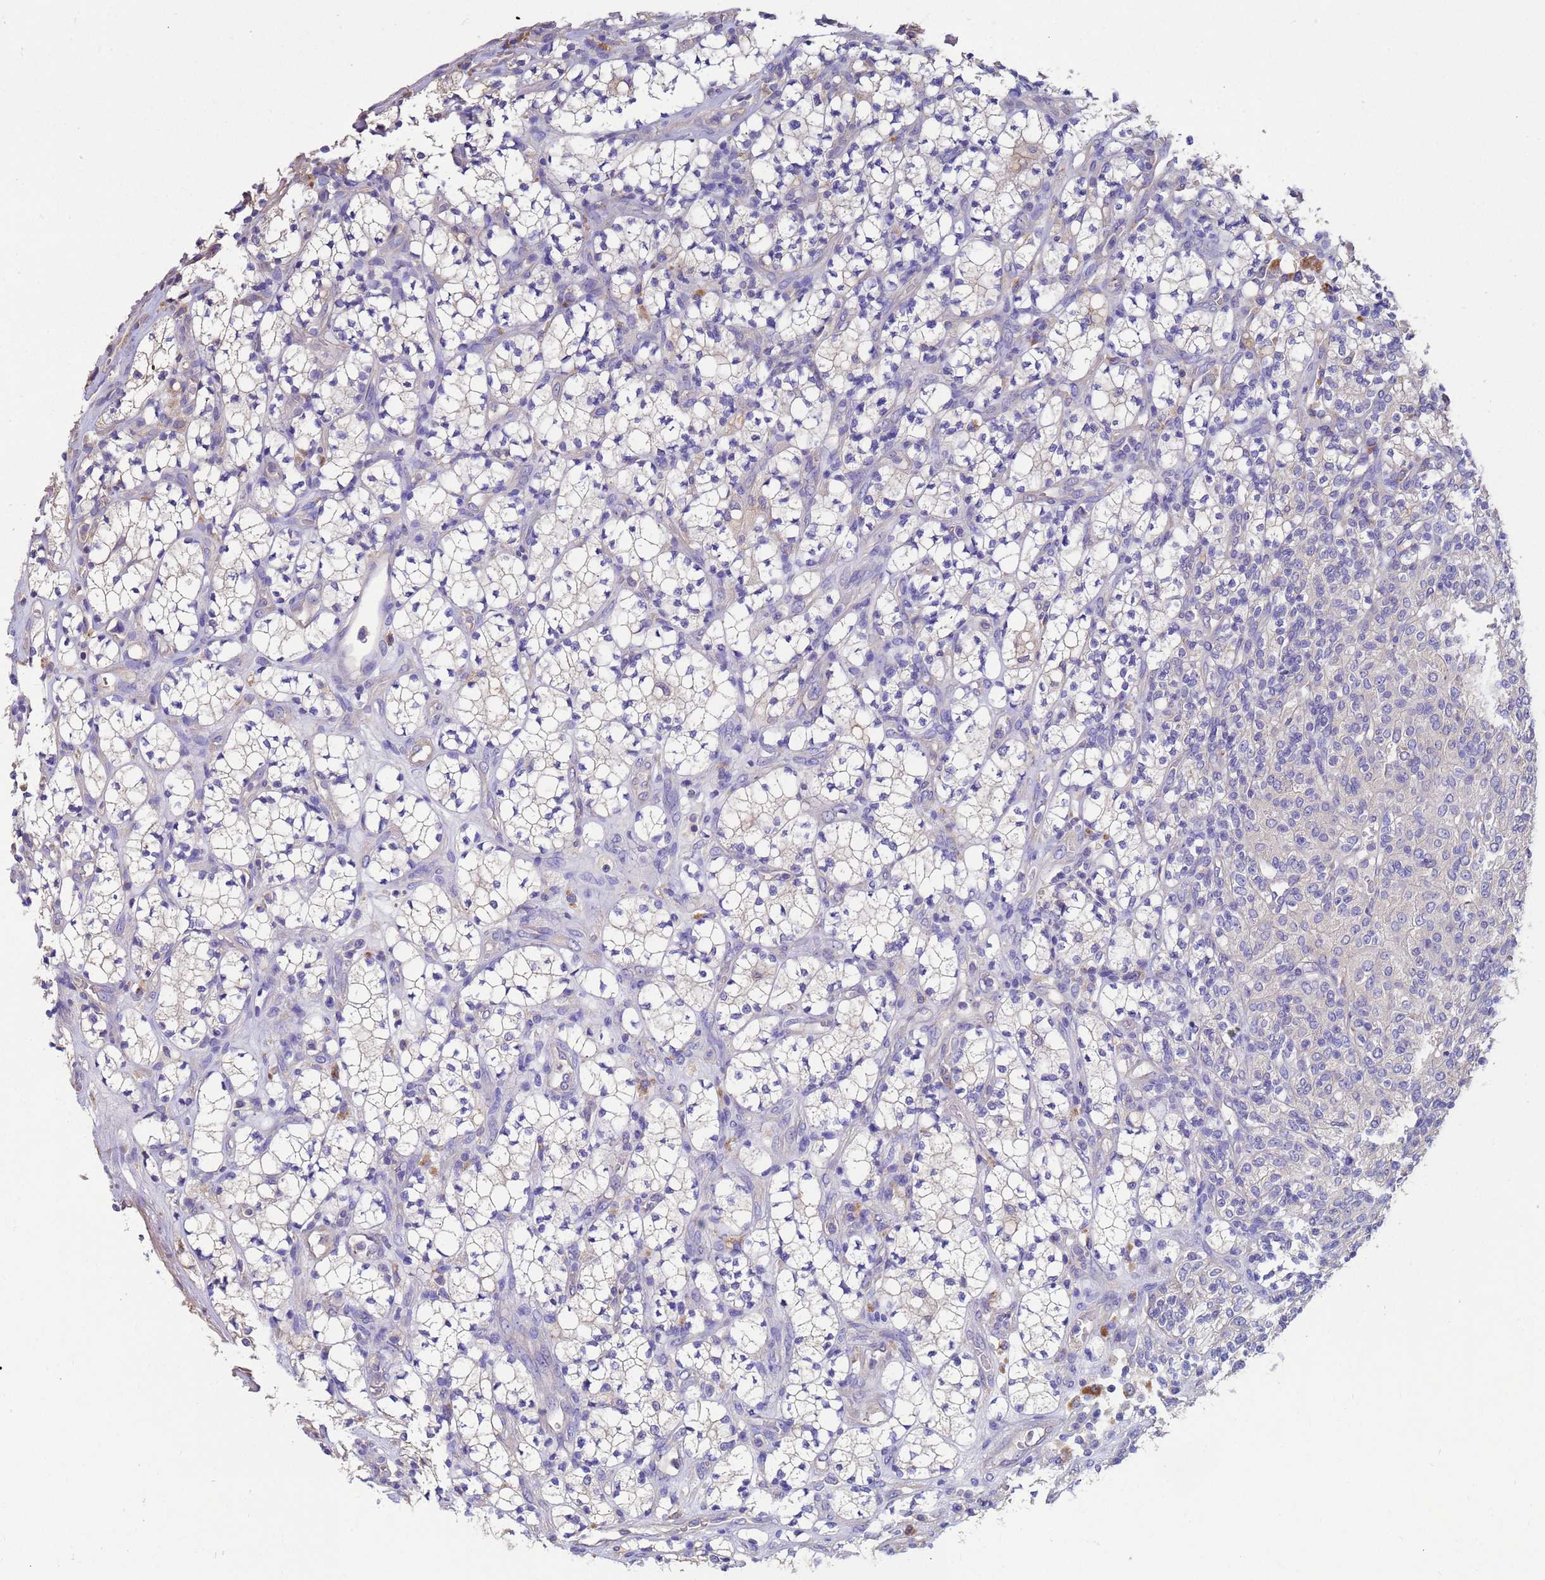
{"staining": {"intensity": "negative", "quantity": "none", "location": "none"}, "tissue": "renal cancer", "cell_type": "Tumor cells", "image_type": "cancer", "snomed": [{"axis": "morphology", "description": "Adenocarcinoma, NOS"}, {"axis": "topography", "description": "Kidney"}], "caption": "DAB immunohistochemical staining of human adenocarcinoma (renal) exhibits no significant staining in tumor cells.", "gene": "SRL", "patient": {"sex": "male", "age": 77}}